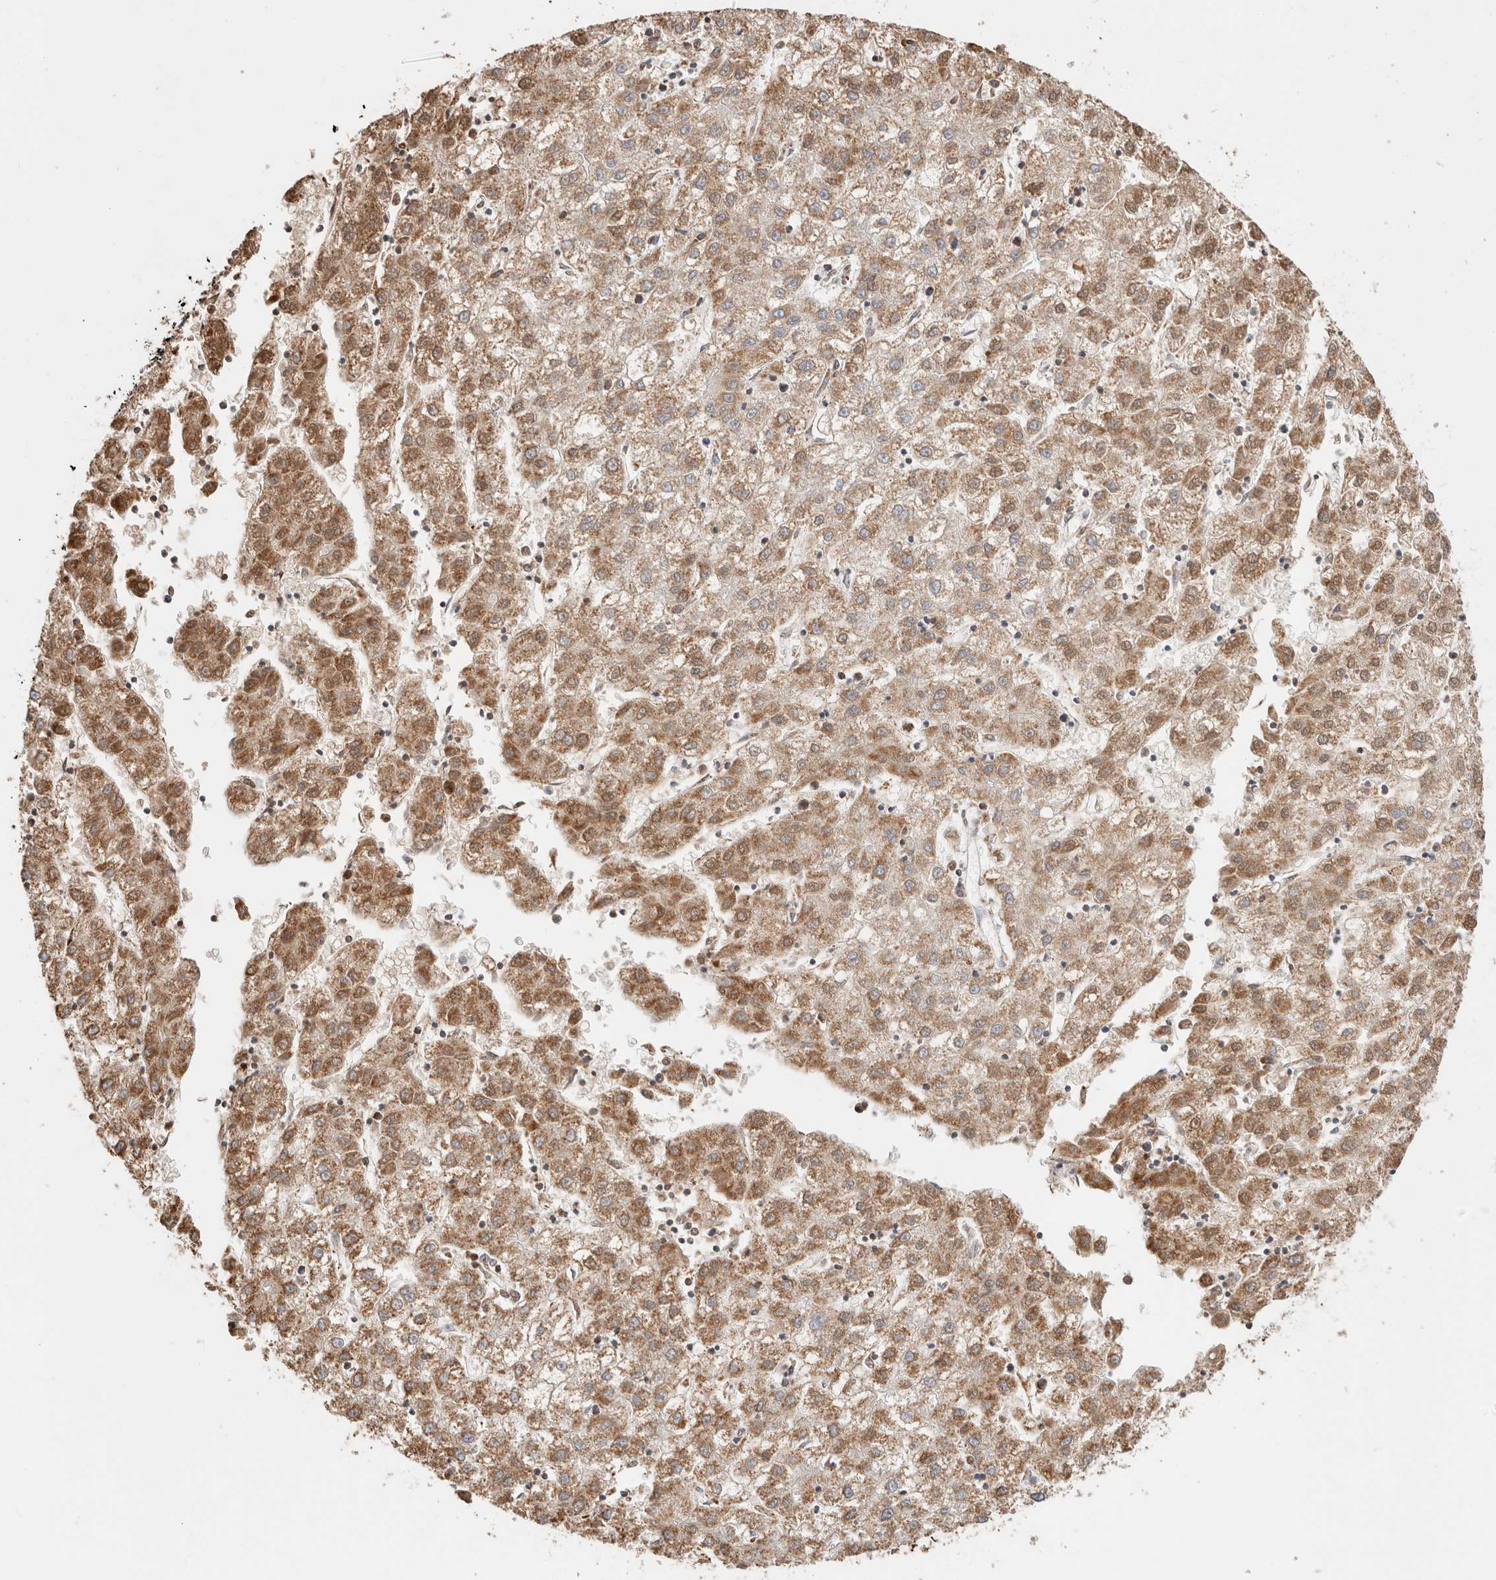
{"staining": {"intensity": "moderate", "quantity": ">75%", "location": "cytoplasmic/membranous"}, "tissue": "liver cancer", "cell_type": "Tumor cells", "image_type": "cancer", "snomed": [{"axis": "morphology", "description": "Carcinoma, Hepatocellular, NOS"}, {"axis": "topography", "description": "Liver"}], "caption": "Brown immunohistochemical staining in human liver hepatocellular carcinoma displays moderate cytoplasmic/membranous expression in about >75% of tumor cells.", "gene": "C1QBP", "patient": {"sex": "male", "age": 72}}